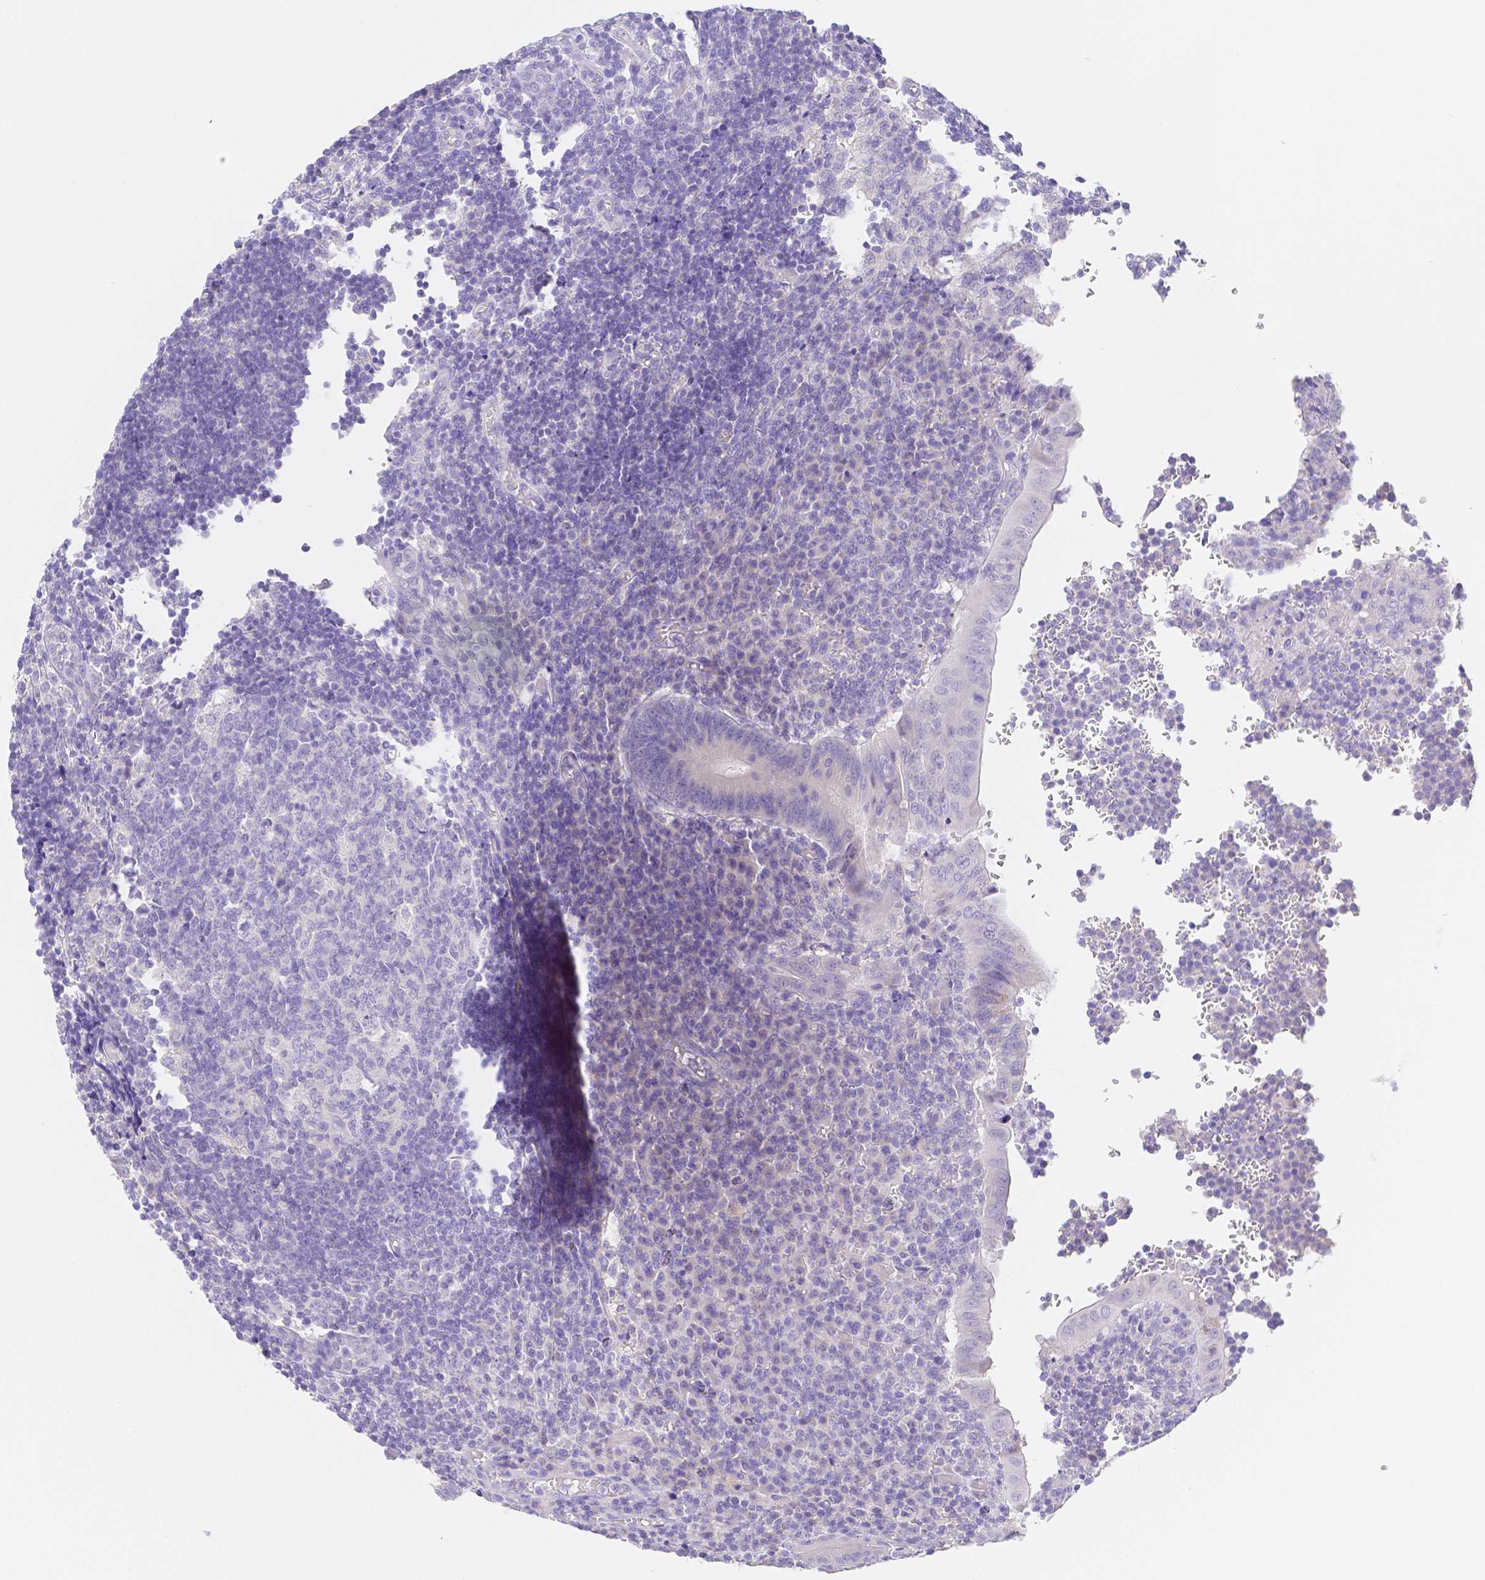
{"staining": {"intensity": "negative", "quantity": "none", "location": "none"}, "tissue": "appendix", "cell_type": "Glandular cells", "image_type": "normal", "snomed": [{"axis": "morphology", "description": "Normal tissue, NOS"}, {"axis": "topography", "description": "Appendix"}], "caption": "There is no significant expression in glandular cells of appendix. (DAB immunohistochemistry (IHC) visualized using brightfield microscopy, high magnification).", "gene": "ZG16B", "patient": {"sex": "male", "age": 18}}